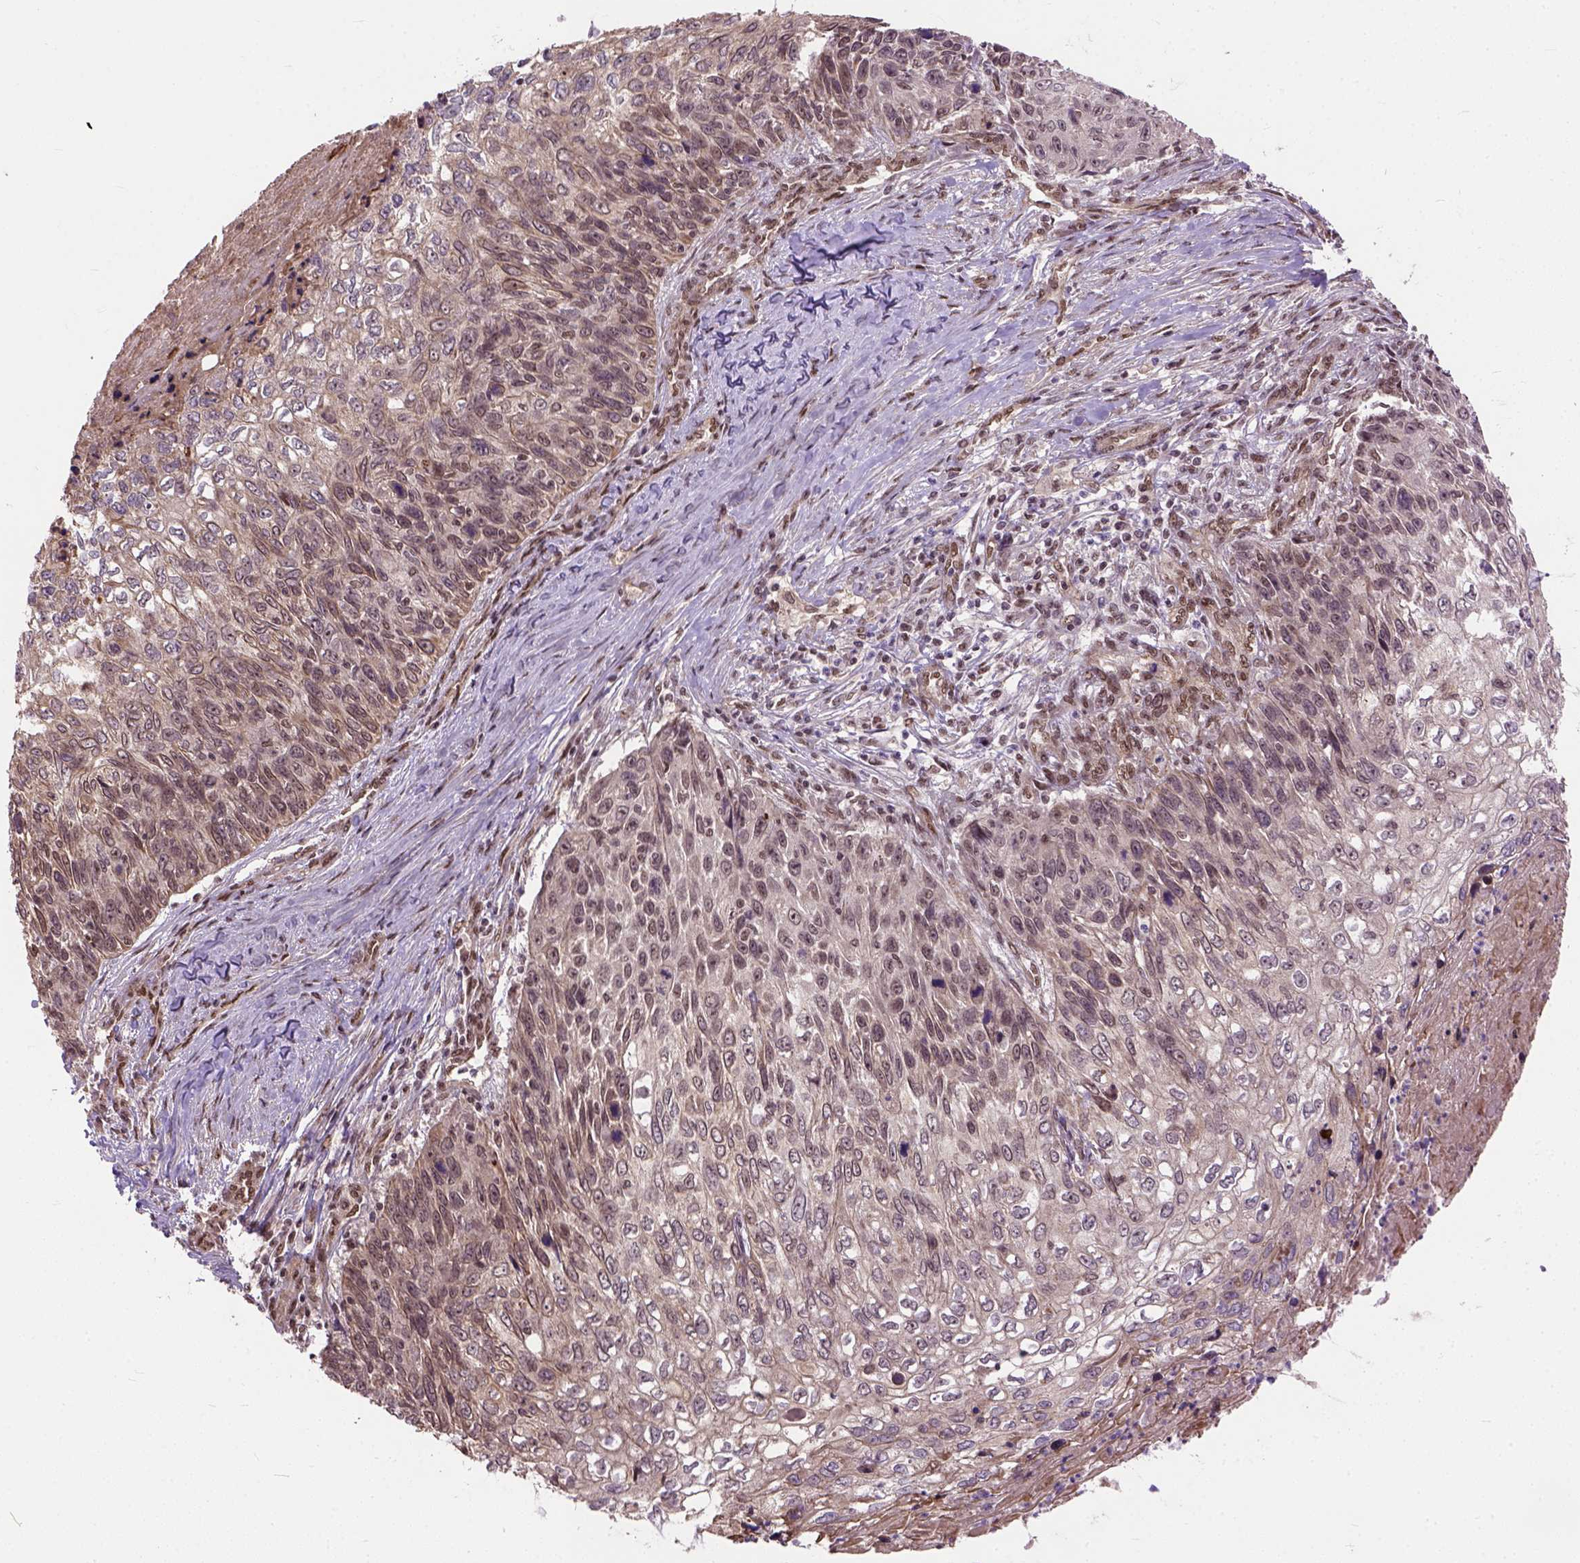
{"staining": {"intensity": "weak", "quantity": "25%-75%", "location": "nuclear"}, "tissue": "skin cancer", "cell_type": "Tumor cells", "image_type": "cancer", "snomed": [{"axis": "morphology", "description": "Squamous cell carcinoma, NOS"}, {"axis": "topography", "description": "Skin"}], "caption": "Squamous cell carcinoma (skin) tissue displays weak nuclear staining in approximately 25%-75% of tumor cells", "gene": "ZNF630", "patient": {"sex": "male", "age": 92}}